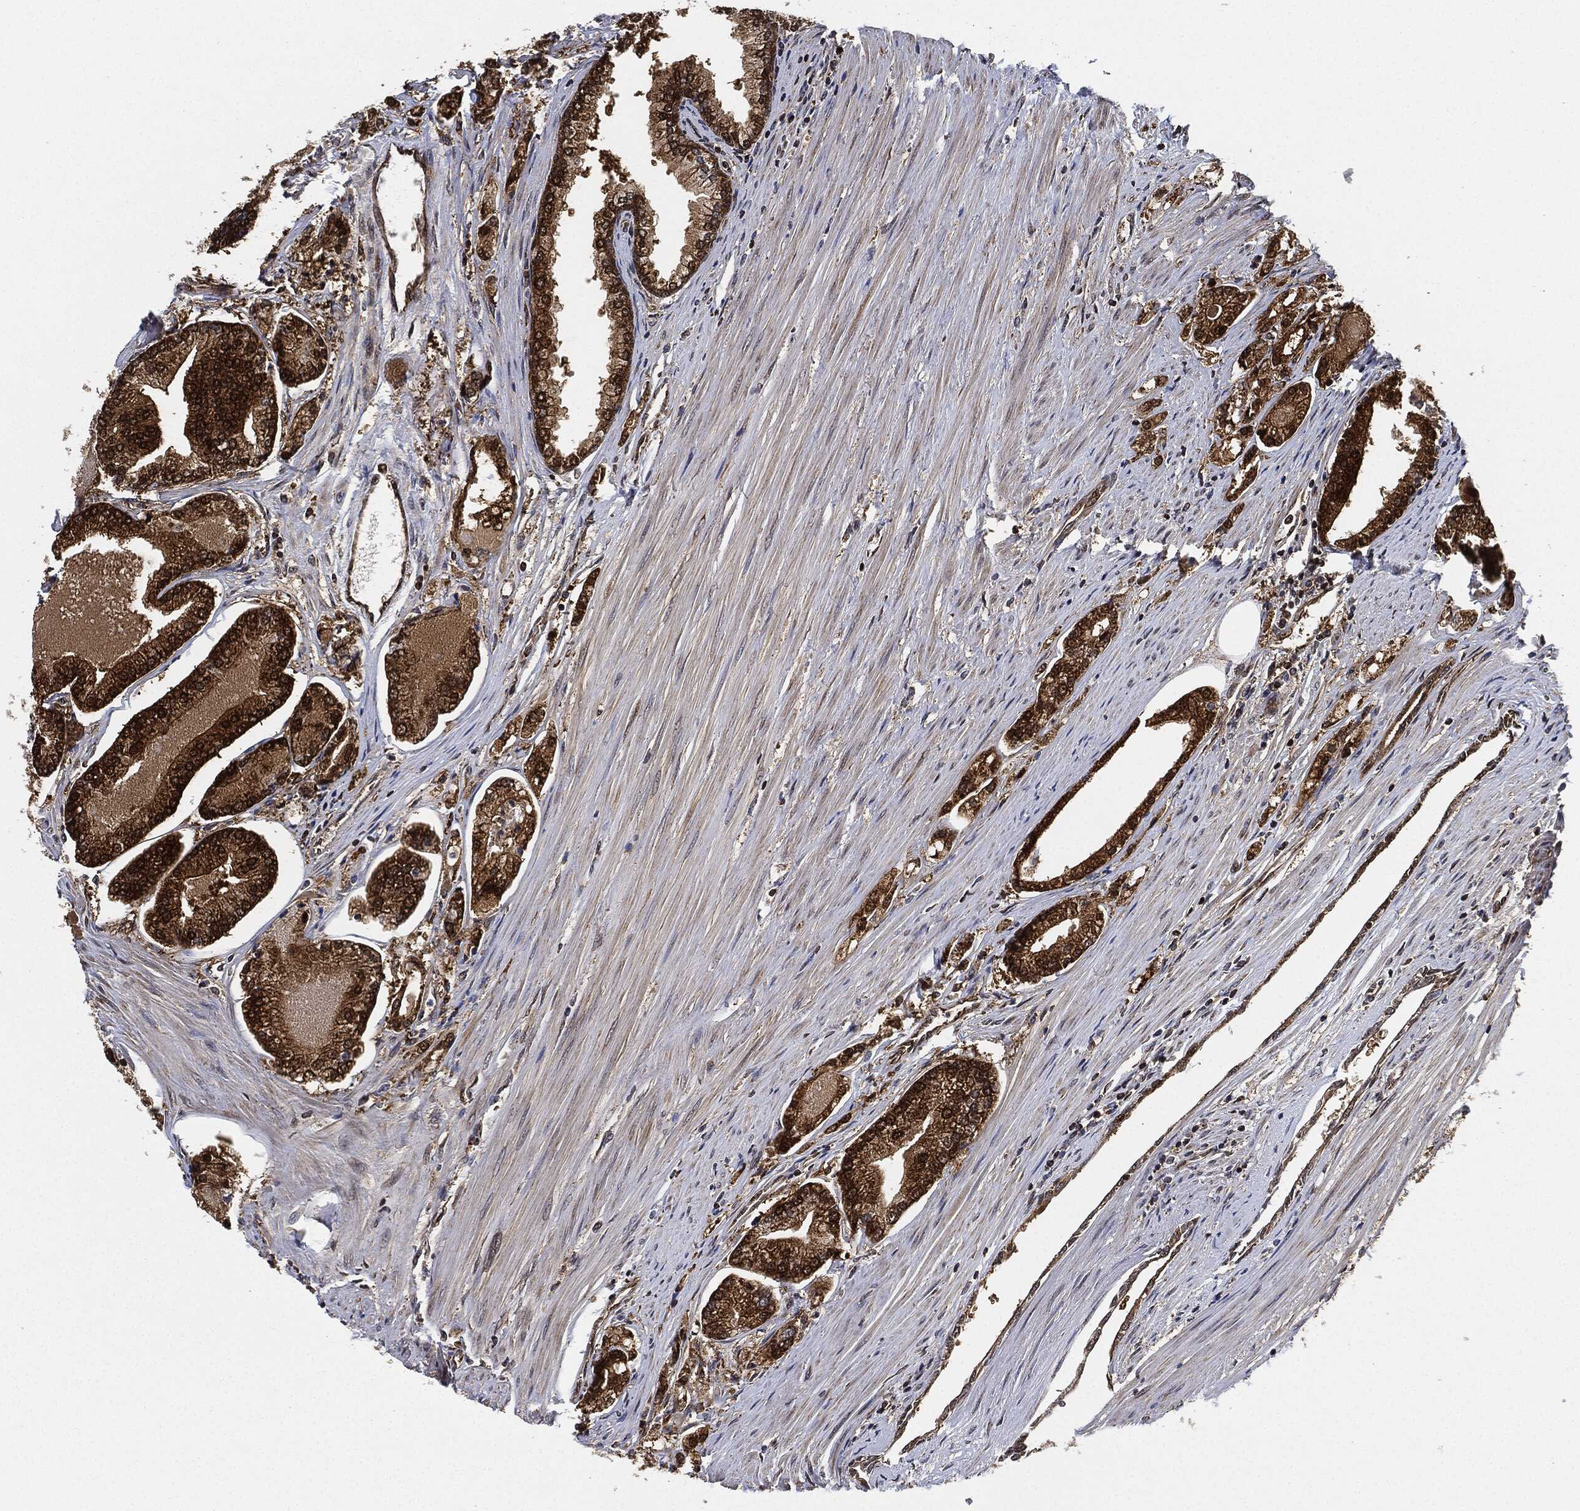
{"staining": {"intensity": "strong", "quantity": ">75%", "location": "cytoplasmic/membranous"}, "tissue": "prostate cancer", "cell_type": "Tumor cells", "image_type": "cancer", "snomed": [{"axis": "morphology", "description": "Adenocarcinoma, Low grade"}, {"axis": "topography", "description": "Prostate"}], "caption": "A high-resolution histopathology image shows immunohistochemistry staining of adenocarcinoma (low-grade) (prostate), which exhibits strong cytoplasmic/membranous staining in approximately >75% of tumor cells. (IHC, brightfield microscopy, high magnification).", "gene": "RNASEL", "patient": {"sex": "male", "age": 72}}